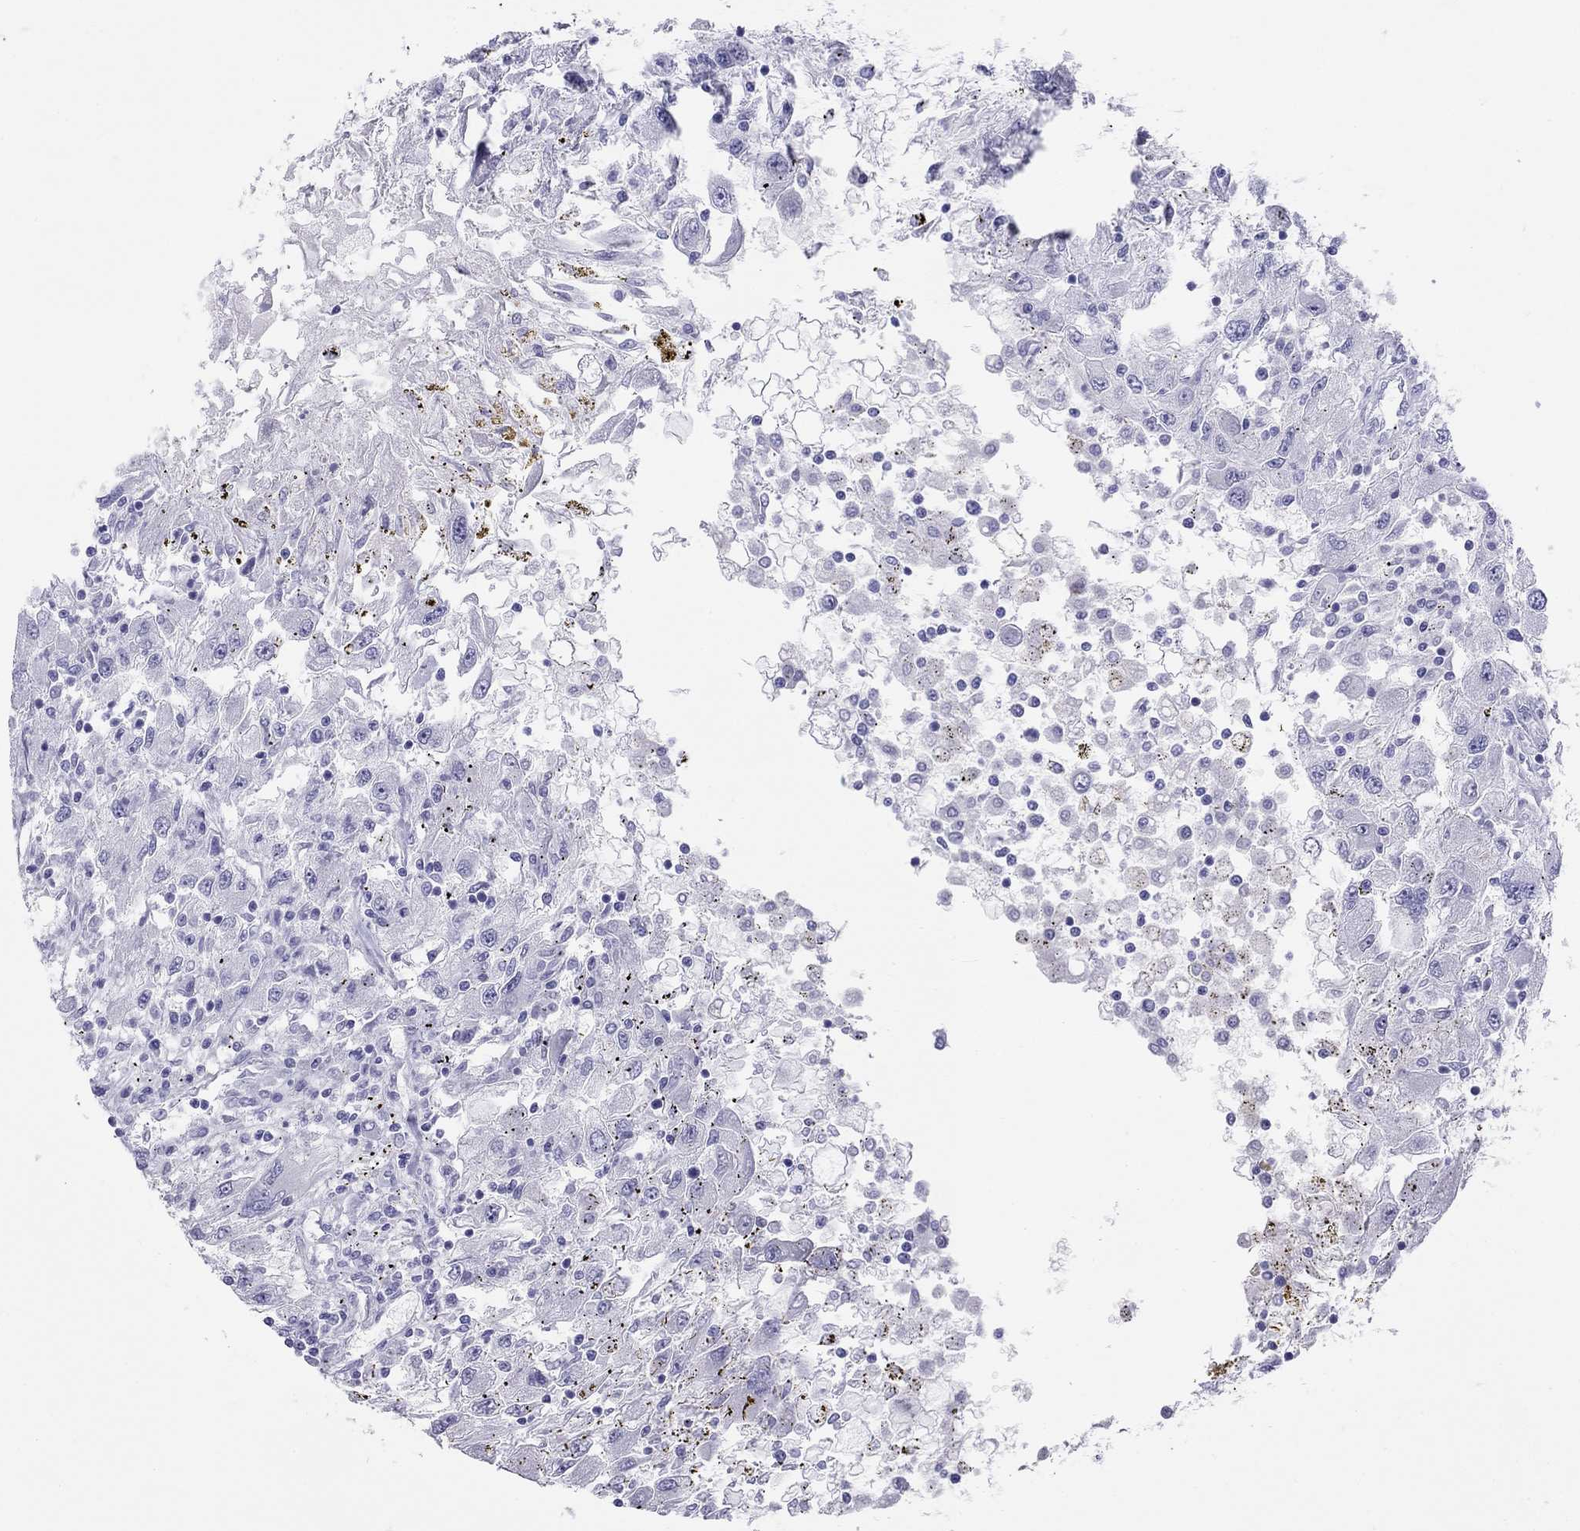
{"staining": {"intensity": "negative", "quantity": "none", "location": "none"}, "tissue": "renal cancer", "cell_type": "Tumor cells", "image_type": "cancer", "snomed": [{"axis": "morphology", "description": "Adenocarcinoma, NOS"}, {"axis": "topography", "description": "Kidney"}], "caption": "This image is of renal adenocarcinoma stained with immunohistochemistry (IHC) to label a protein in brown with the nuclei are counter-stained blue. There is no expression in tumor cells. Nuclei are stained in blue.", "gene": "HLA-DQB2", "patient": {"sex": "female", "age": 67}}